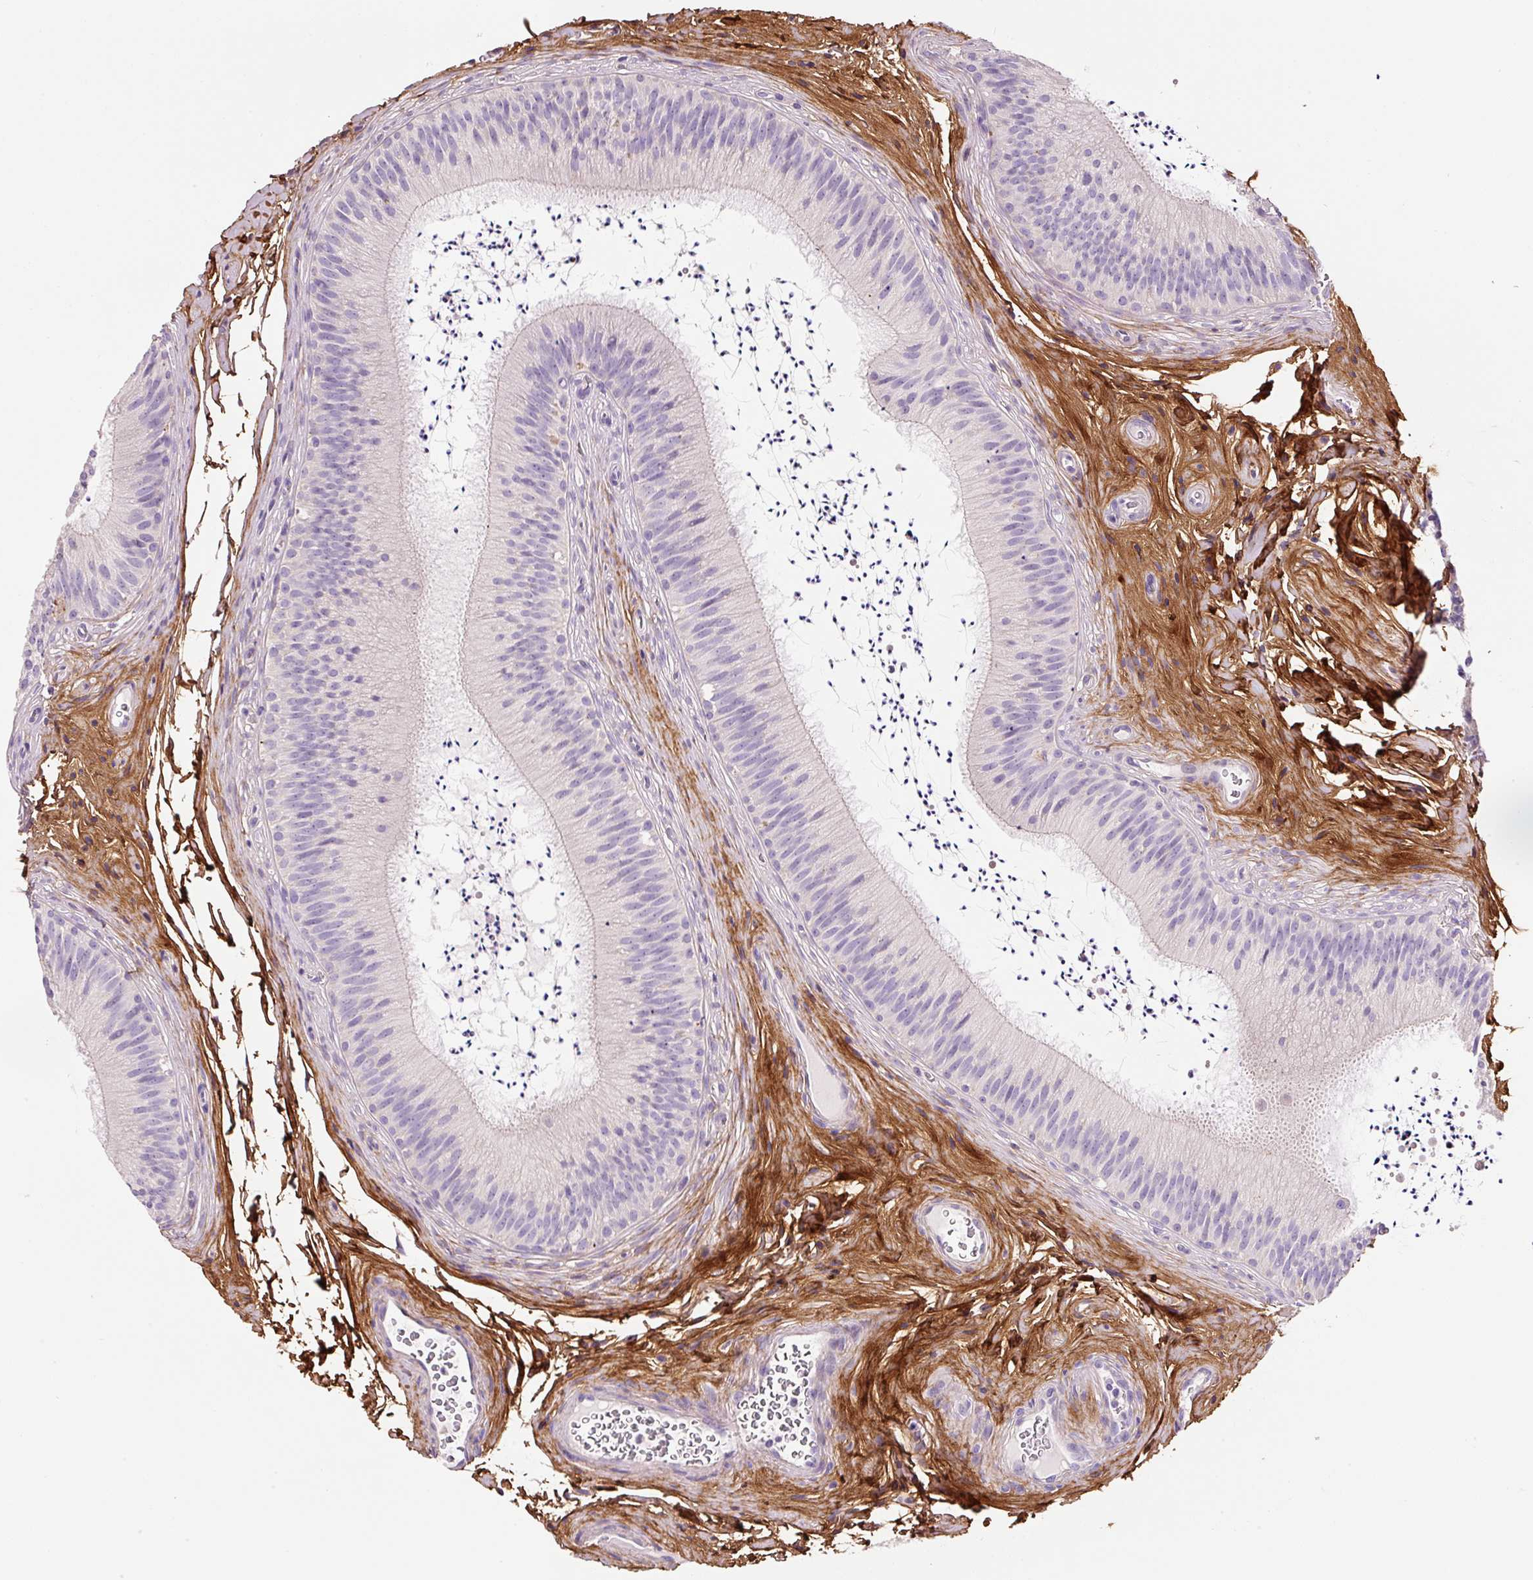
{"staining": {"intensity": "negative", "quantity": "none", "location": "none"}, "tissue": "epididymis", "cell_type": "Glandular cells", "image_type": "normal", "snomed": [{"axis": "morphology", "description": "Normal tissue, NOS"}, {"axis": "topography", "description": "Epididymis"}], "caption": "Protein analysis of unremarkable epididymis shows no significant positivity in glandular cells. (DAB IHC visualized using brightfield microscopy, high magnification).", "gene": "SOS2", "patient": {"sex": "male", "age": 24}}